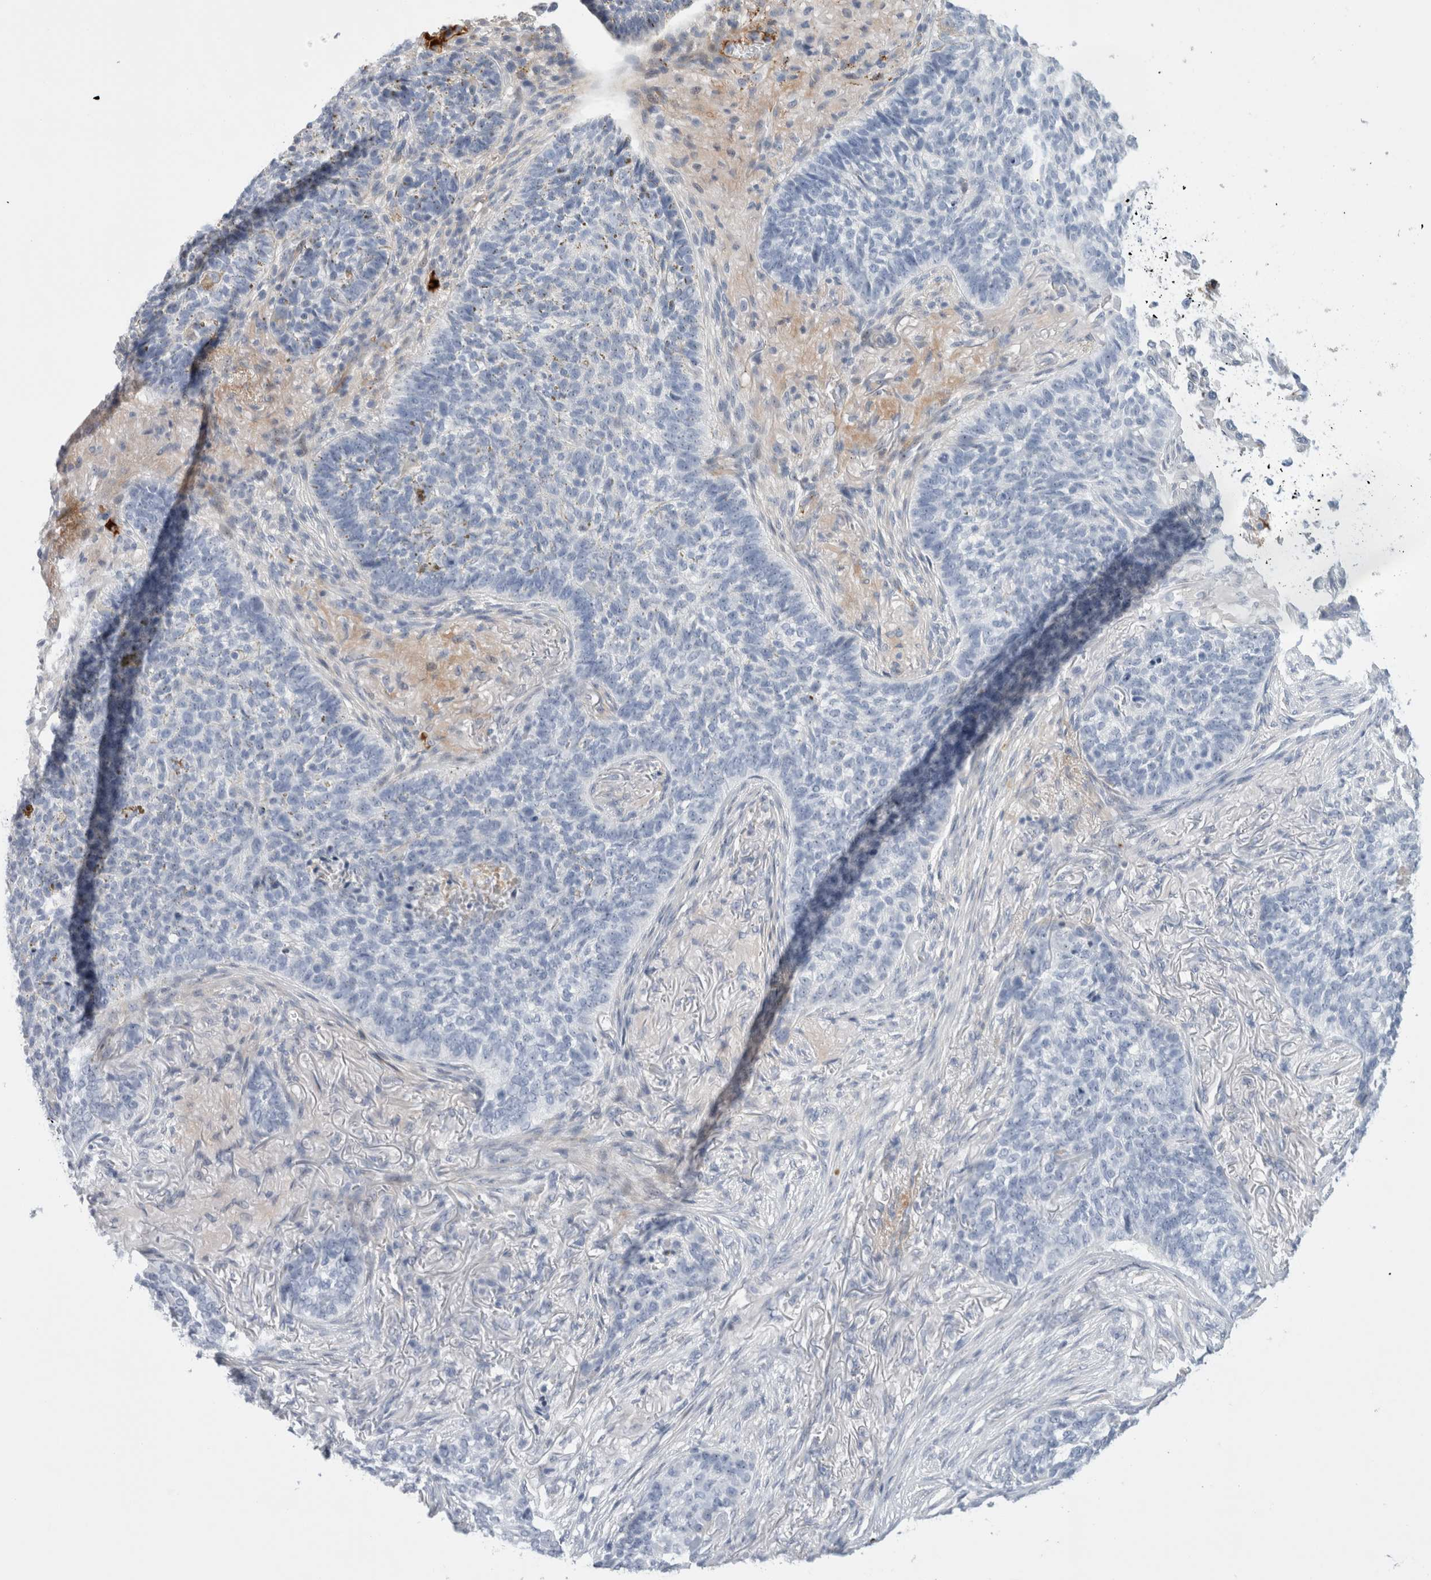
{"staining": {"intensity": "negative", "quantity": "none", "location": "none"}, "tissue": "skin cancer", "cell_type": "Tumor cells", "image_type": "cancer", "snomed": [{"axis": "morphology", "description": "Basal cell carcinoma"}, {"axis": "topography", "description": "Skin"}], "caption": "Basal cell carcinoma (skin) stained for a protein using immunohistochemistry (IHC) reveals no positivity tumor cells.", "gene": "ECHDC2", "patient": {"sex": "male", "age": 85}}